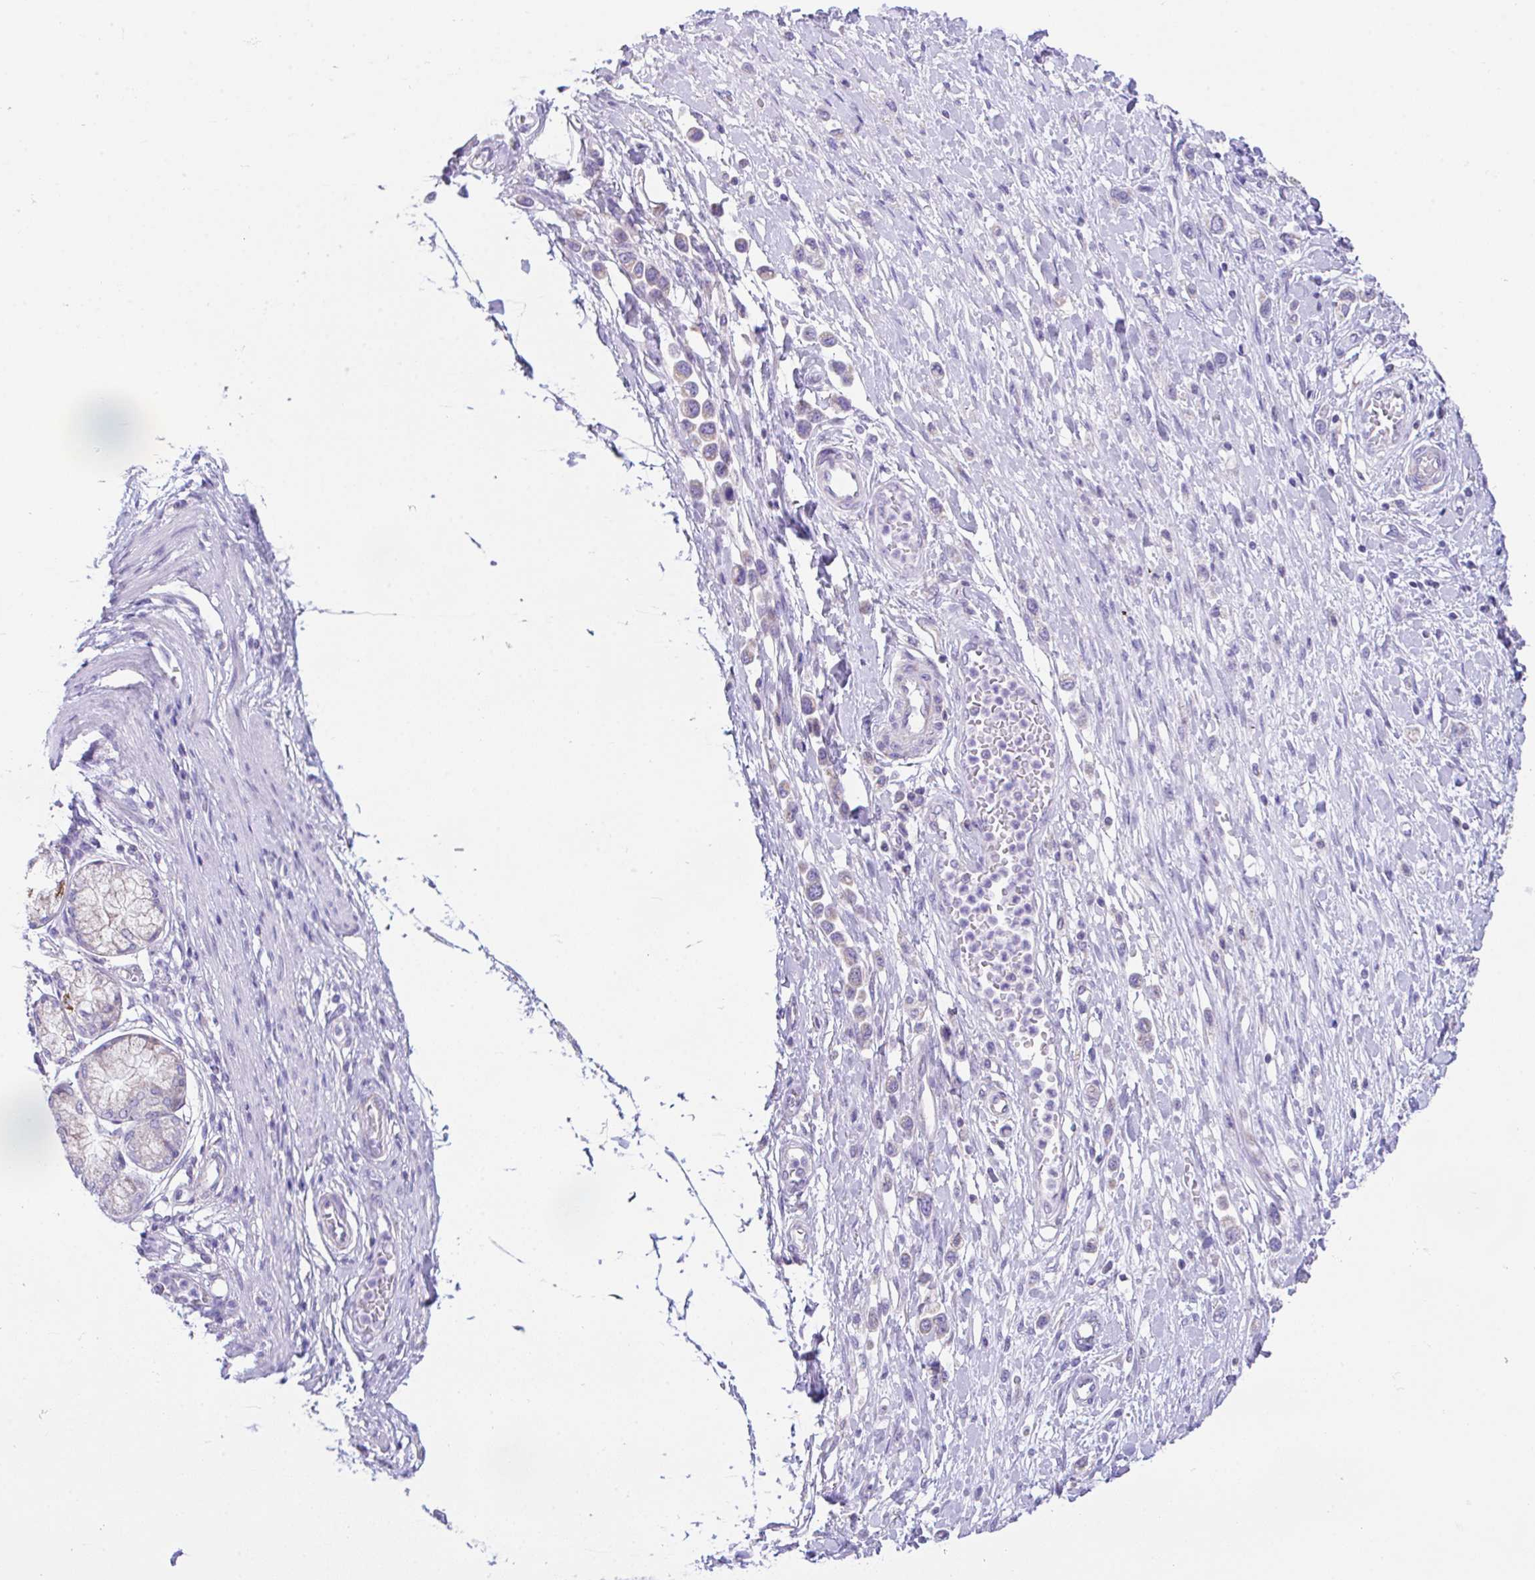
{"staining": {"intensity": "negative", "quantity": "none", "location": "none"}, "tissue": "stomach cancer", "cell_type": "Tumor cells", "image_type": "cancer", "snomed": [{"axis": "morphology", "description": "Adenocarcinoma, NOS"}, {"axis": "topography", "description": "Stomach"}], "caption": "Tumor cells are negative for brown protein staining in adenocarcinoma (stomach).", "gene": "NLRP8", "patient": {"sex": "female", "age": 65}}